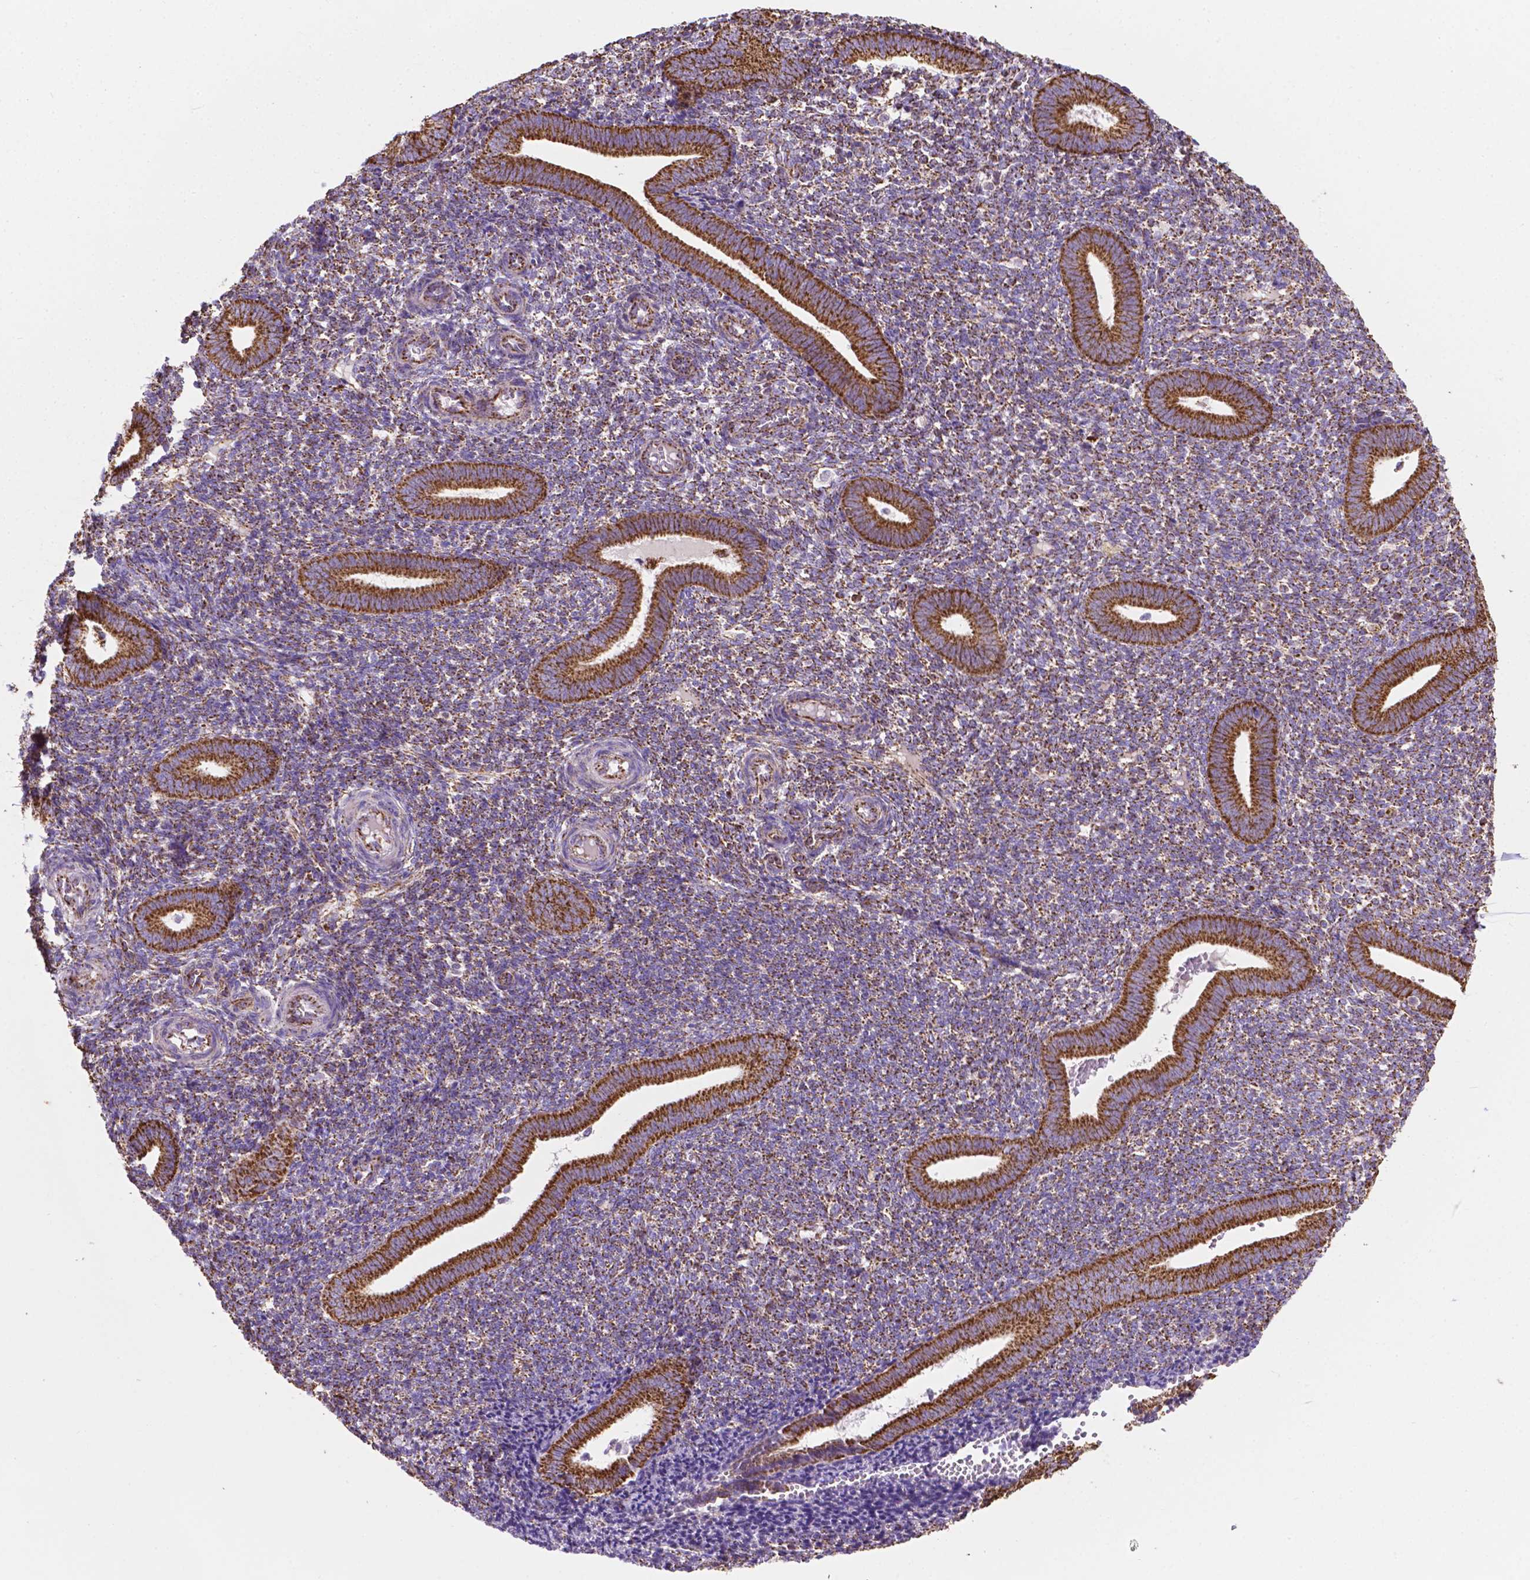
{"staining": {"intensity": "moderate", "quantity": "<25%", "location": "cytoplasmic/membranous"}, "tissue": "endometrium", "cell_type": "Cells in endometrial stroma", "image_type": "normal", "snomed": [{"axis": "morphology", "description": "Normal tissue, NOS"}, {"axis": "topography", "description": "Endometrium"}], "caption": "Approximately <25% of cells in endometrial stroma in normal endometrium show moderate cytoplasmic/membranous protein positivity as visualized by brown immunohistochemical staining.", "gene": "RMDN3", "patient": {"sex": "female", "age": 25}}